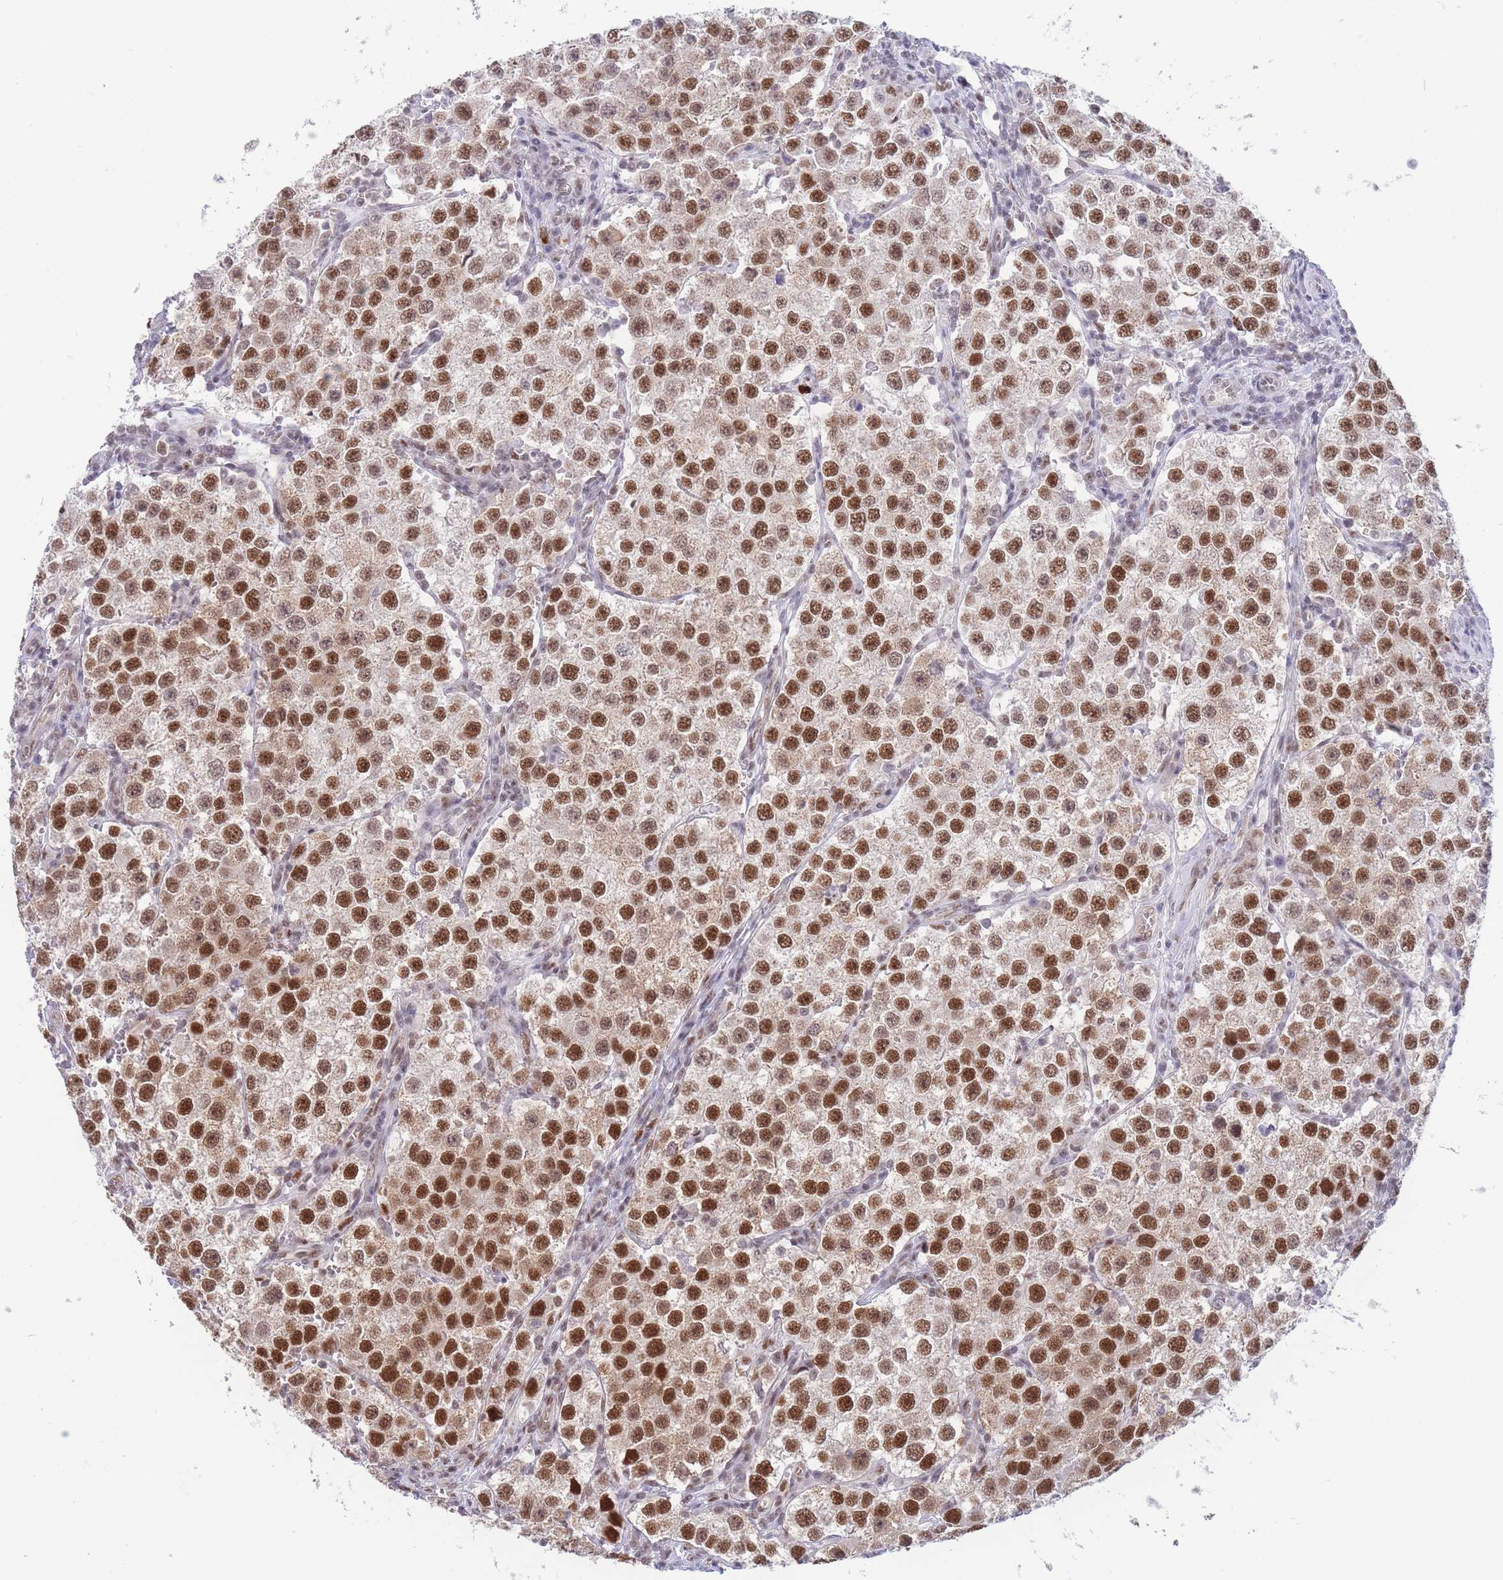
{"staining": {"intensity": "strong", "quantity": ">75%", "location": "nuclear"}, "tissue": "testis cancer", "cell_type": "Tumor cells", "image_type": "cancer", "snomed": [{"axis": "morphology", "description": "Seminoma, NOS"}, {"axis": "topography", "description": "Testis"}], "caption": "The immunohistochemical stain labels strong nuclear positivity in tumor cells of testis seminoma tissue.", "gene": "SMAD9", "patient": {"sex": "male", "age": 37}}